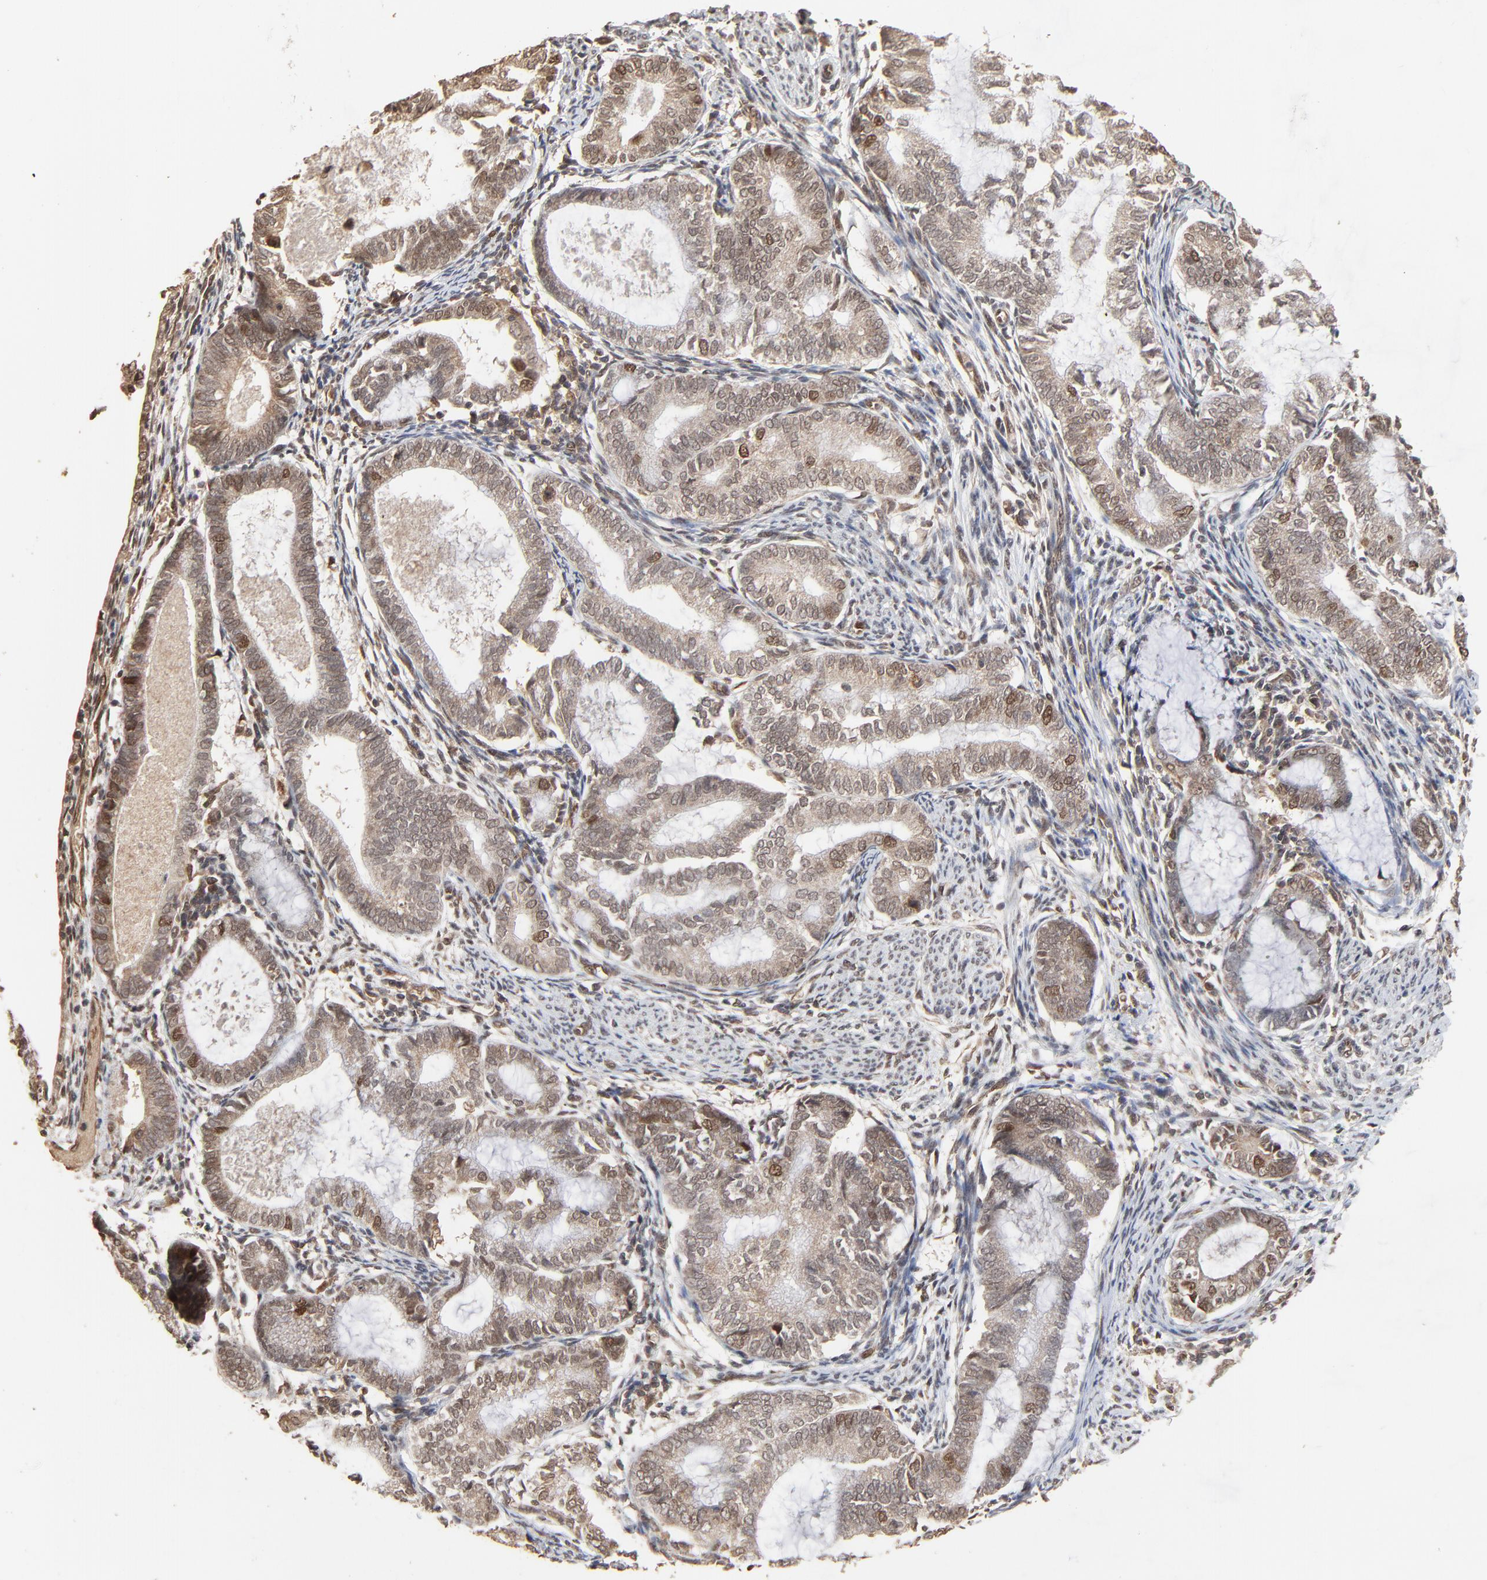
{"staining": {"intensity": "moderate", "quantity": ">75%", "location": "cytoplasmic/membranous,nuclear"}, "tissue": "endometrial cancer", "cell_type": "Tumor cells", "image_type": "cancer", "snomed": [{"axis": "morphology", "description": "Adenocarcinoma, NOS"}, {"axis": "topography", "description": "Endometrium"}], "caption": "An IHC micrograph of neoplastic tissue is shown. Protein staining in brown shows moderate cytoplasmic/membranous and nuclear positivity in endometrial cancer within tumor cells. (Brightfield microscopy of DAB IHC at high magnification).", "gene": "FAM227A", "patient": {"sex": "female", "age": 63}}